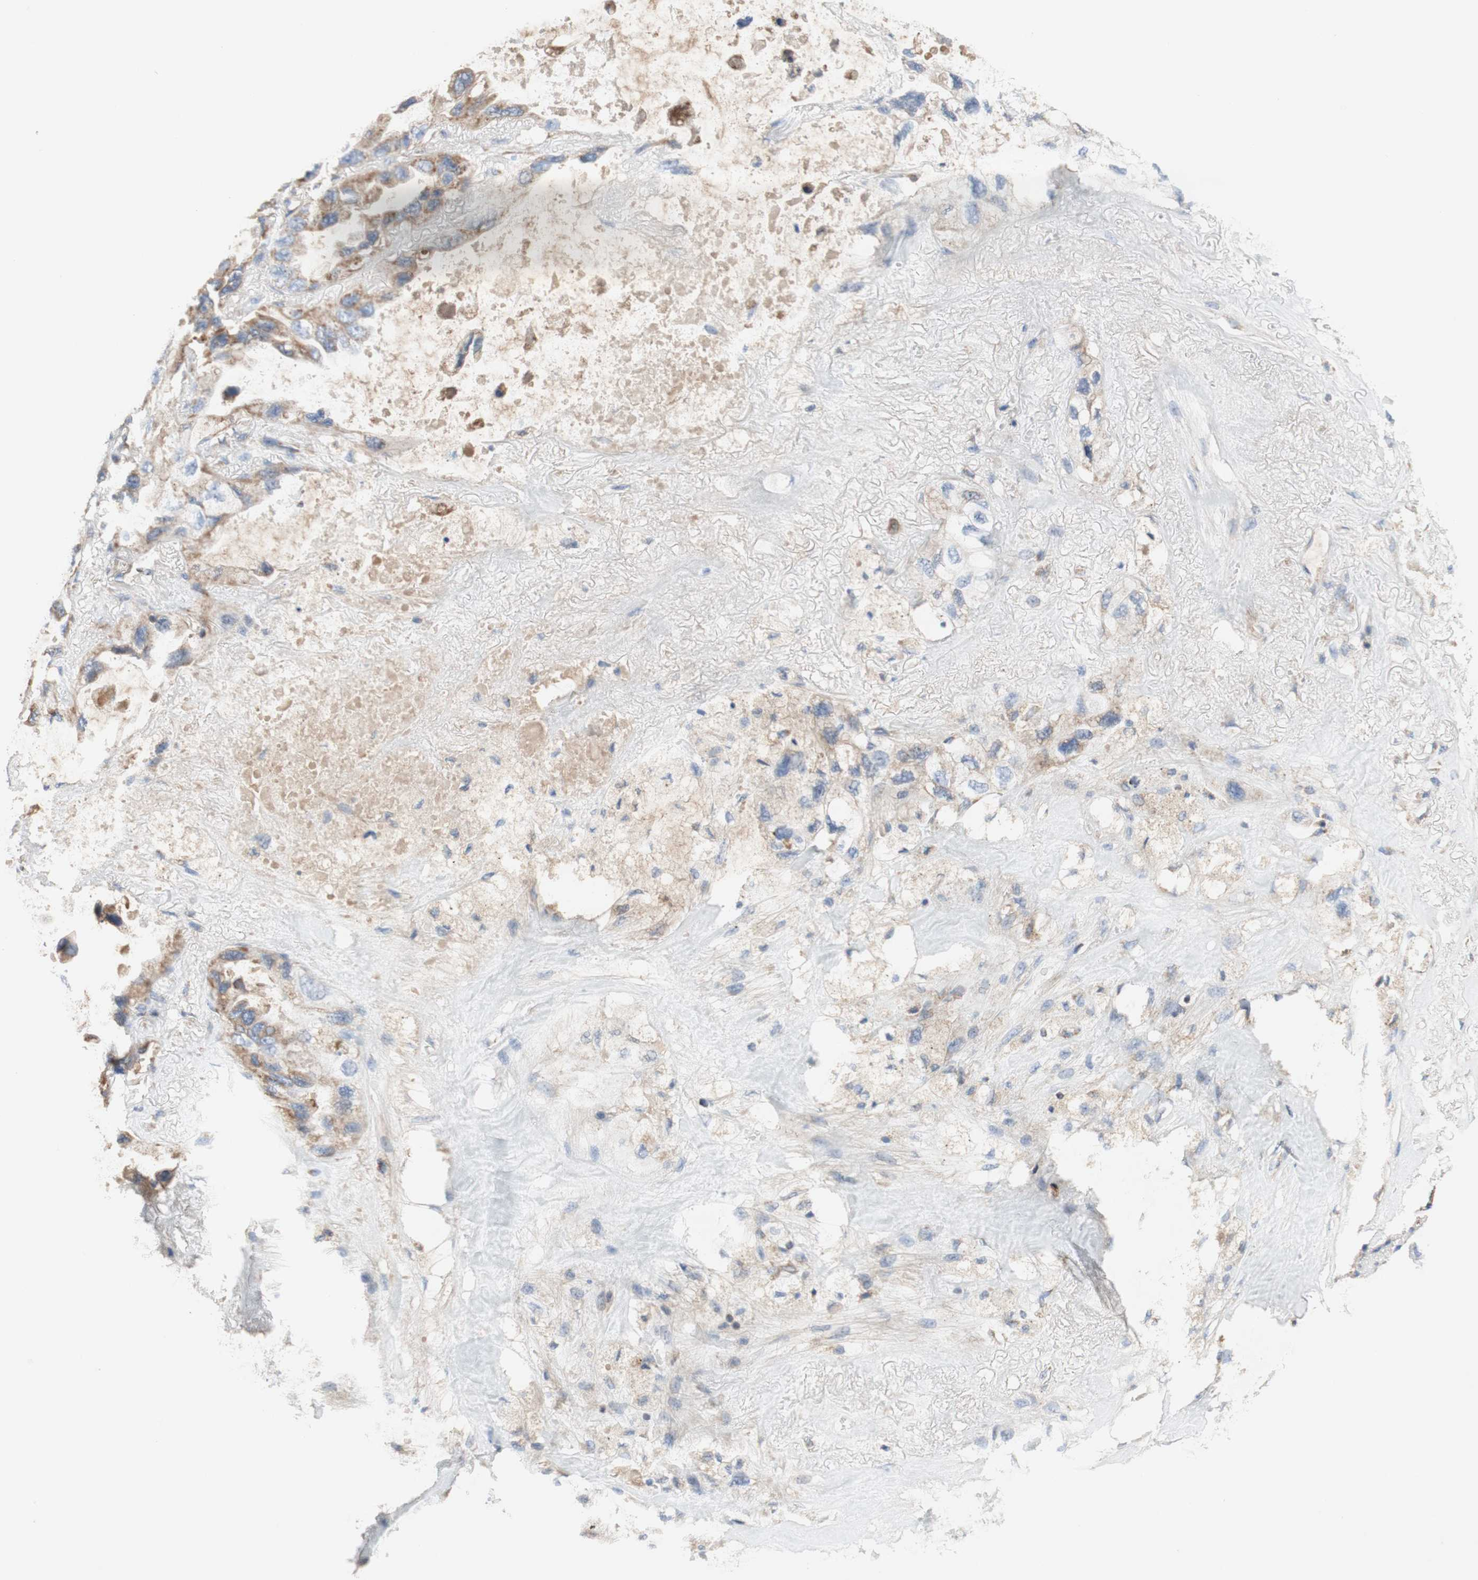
{"staining": {"intensity": "weak", "quantity": ">75%", "location": "cytoplasmic/membranous"}, "tissue": "lung cancer", "cell_type": "Tumor cells", "image_type": "cancer", "snomed": [{"axis": "morphology", "description": "Squamous cell carcinoma, NOS"}, {"axis": "topography", "description": "Lung"}], "caption": "DAB (3,3'-diaminobenzidine) immunohistochemical staining of human lung cancer displays weak cytoplasmic/membranous protein positivity in approximately >75% of tumor cells.", "gene": "SDHB", "patient": {"sex": "female", "age": 73}}